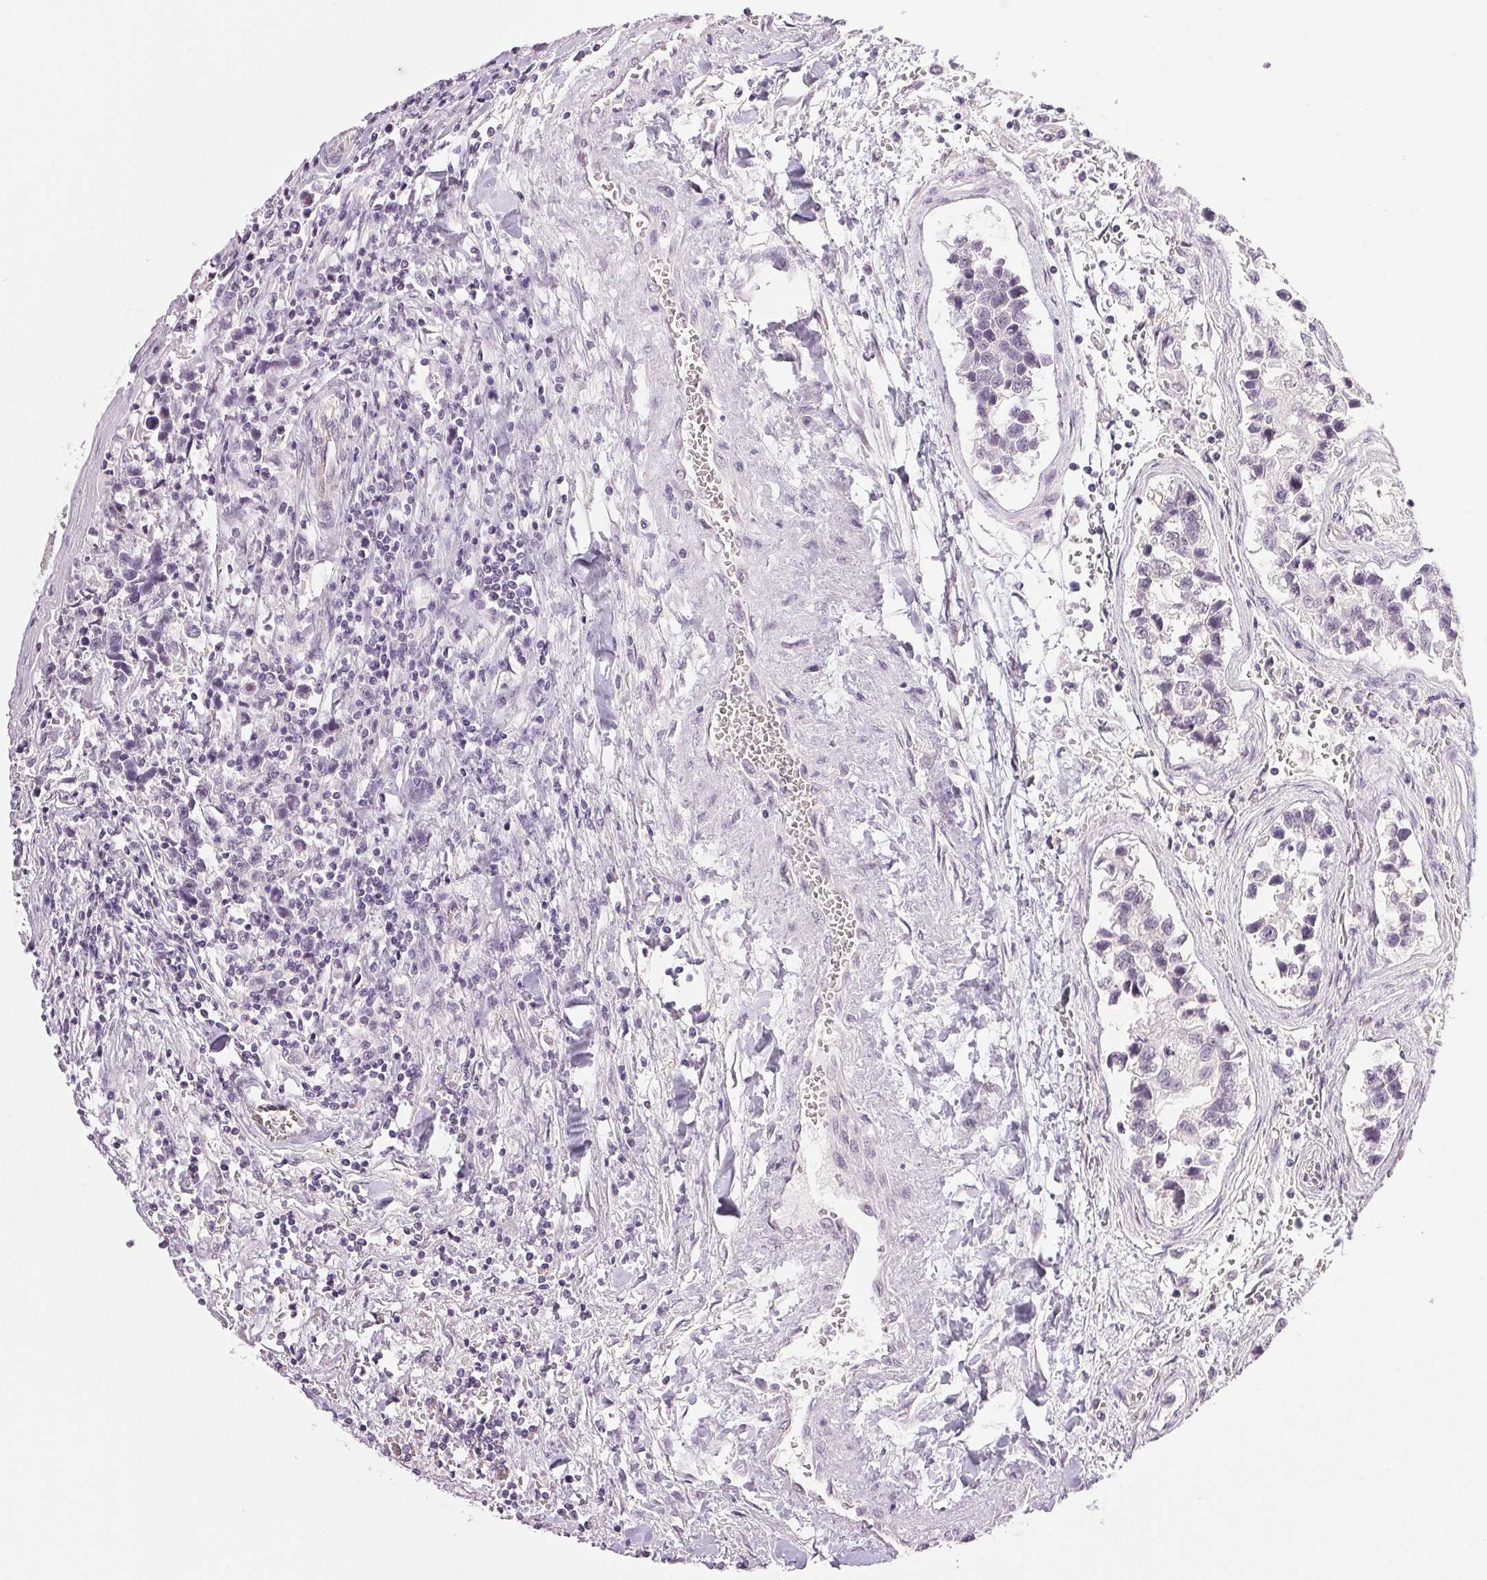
{"staining": {"intensity": "negative", "quantity": "none", "location": "none"}, "tissue": "testis cancer", "cell_type": "Tumor cells", "image_type": "cancer", "snomed": [{"axis": "morphology", "description": "Seminoma, NOS"}, {"axis": "topography", "description": "Testis"}], "caption": "DAB (3,3'-diaminobenzidine) immunohistochemical staining of seminoma (testis) displays no significant staining in tumor cells.", "gene": "PLCB1", "patient": {"sex": "male", "age": 26}}